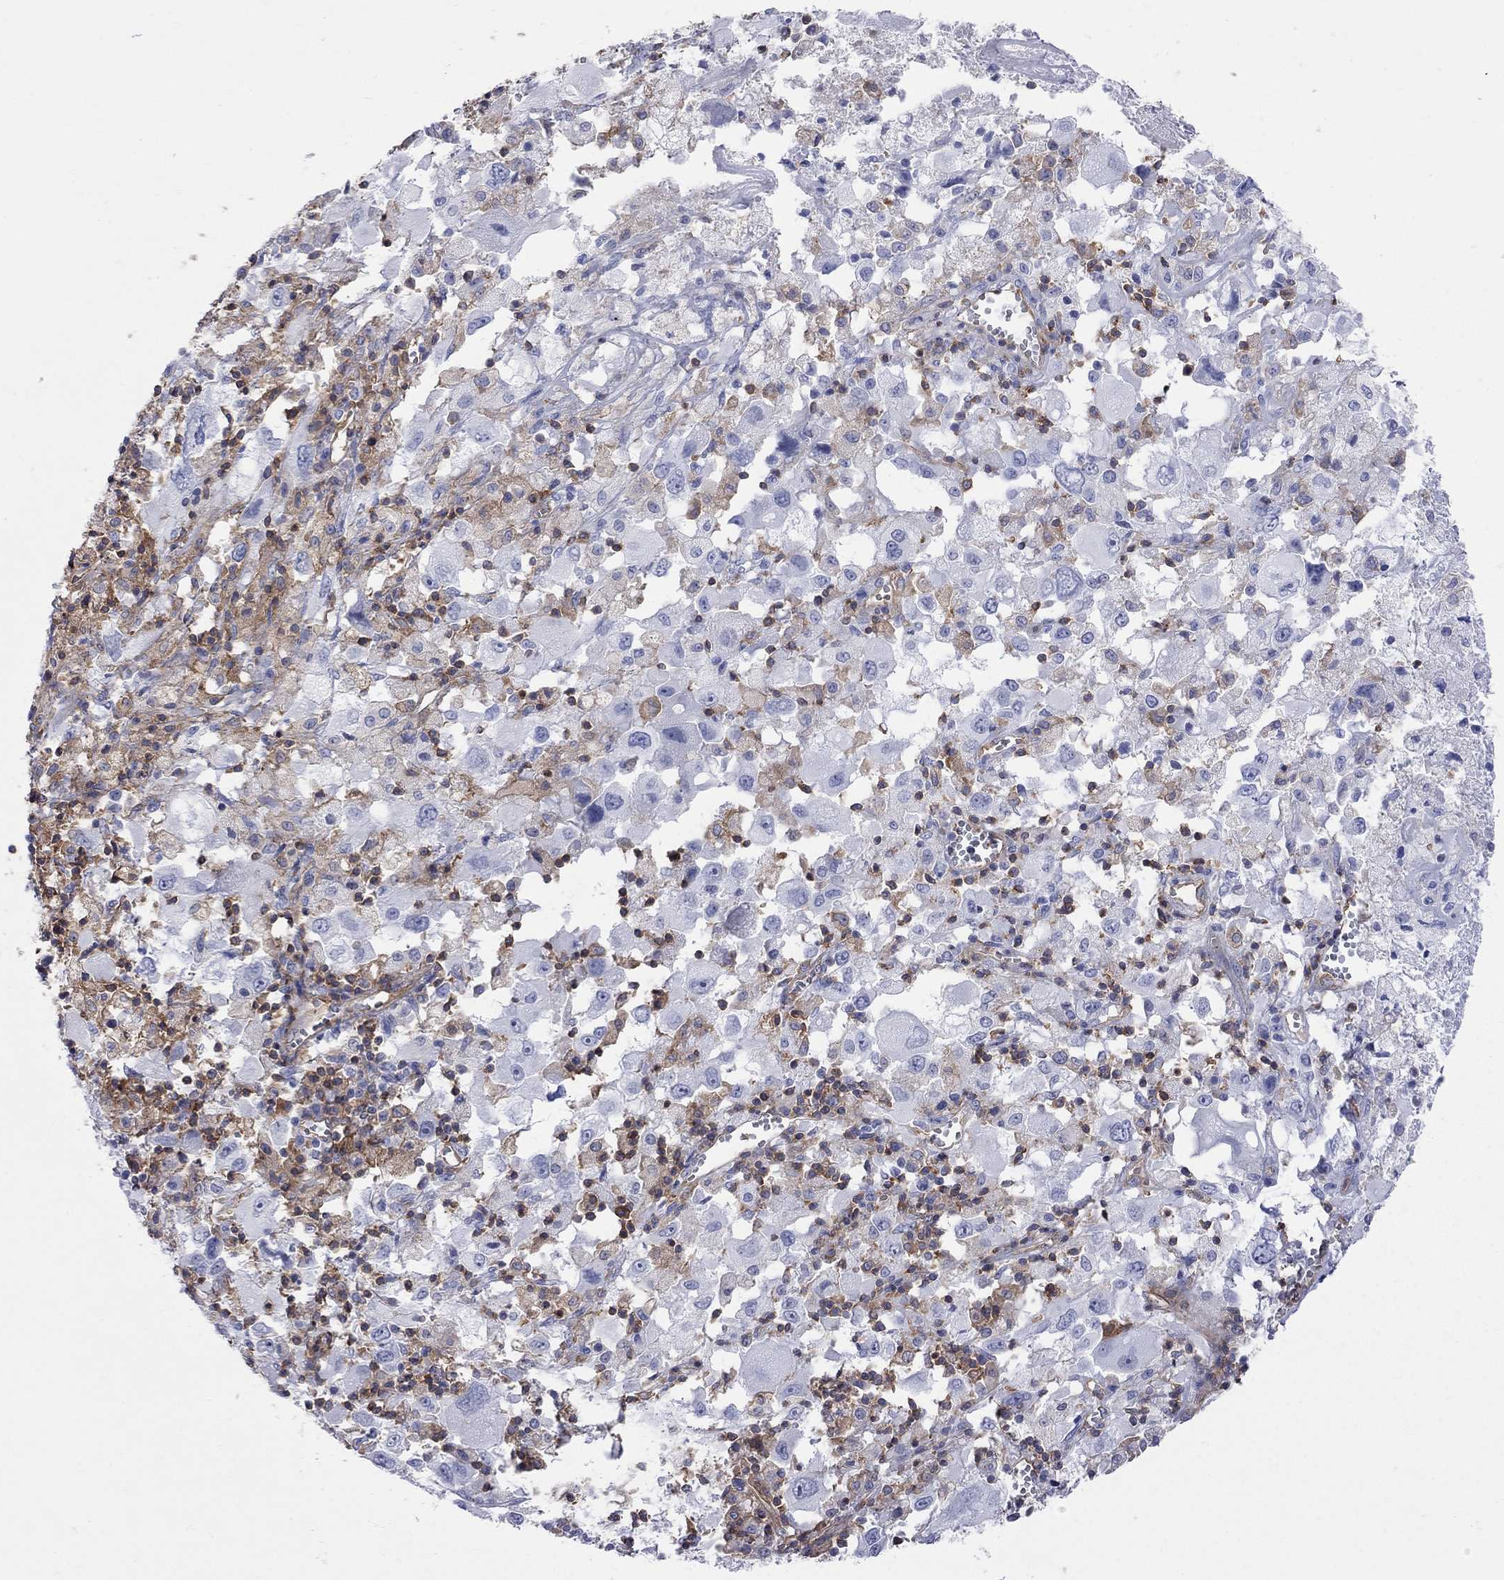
{"staining": {"intensity": "negative", "quantity": "none", "location": "none"}, "tissue": "melanoma", "cell_type": "Tumor cells", "image_type": "cancer", "snomed": [{"axis": "morphology", "description": "Malignant melanoma, Metastatic site"}, {"axis": "topography", "description": "Soft tissue"}], "caption": "A high-resolution image shows IHC staining of melanoma, which shows no significant expression in tumor cells.", "gene": "ABI3", "patient": {"sex": "male", "age": 50}}